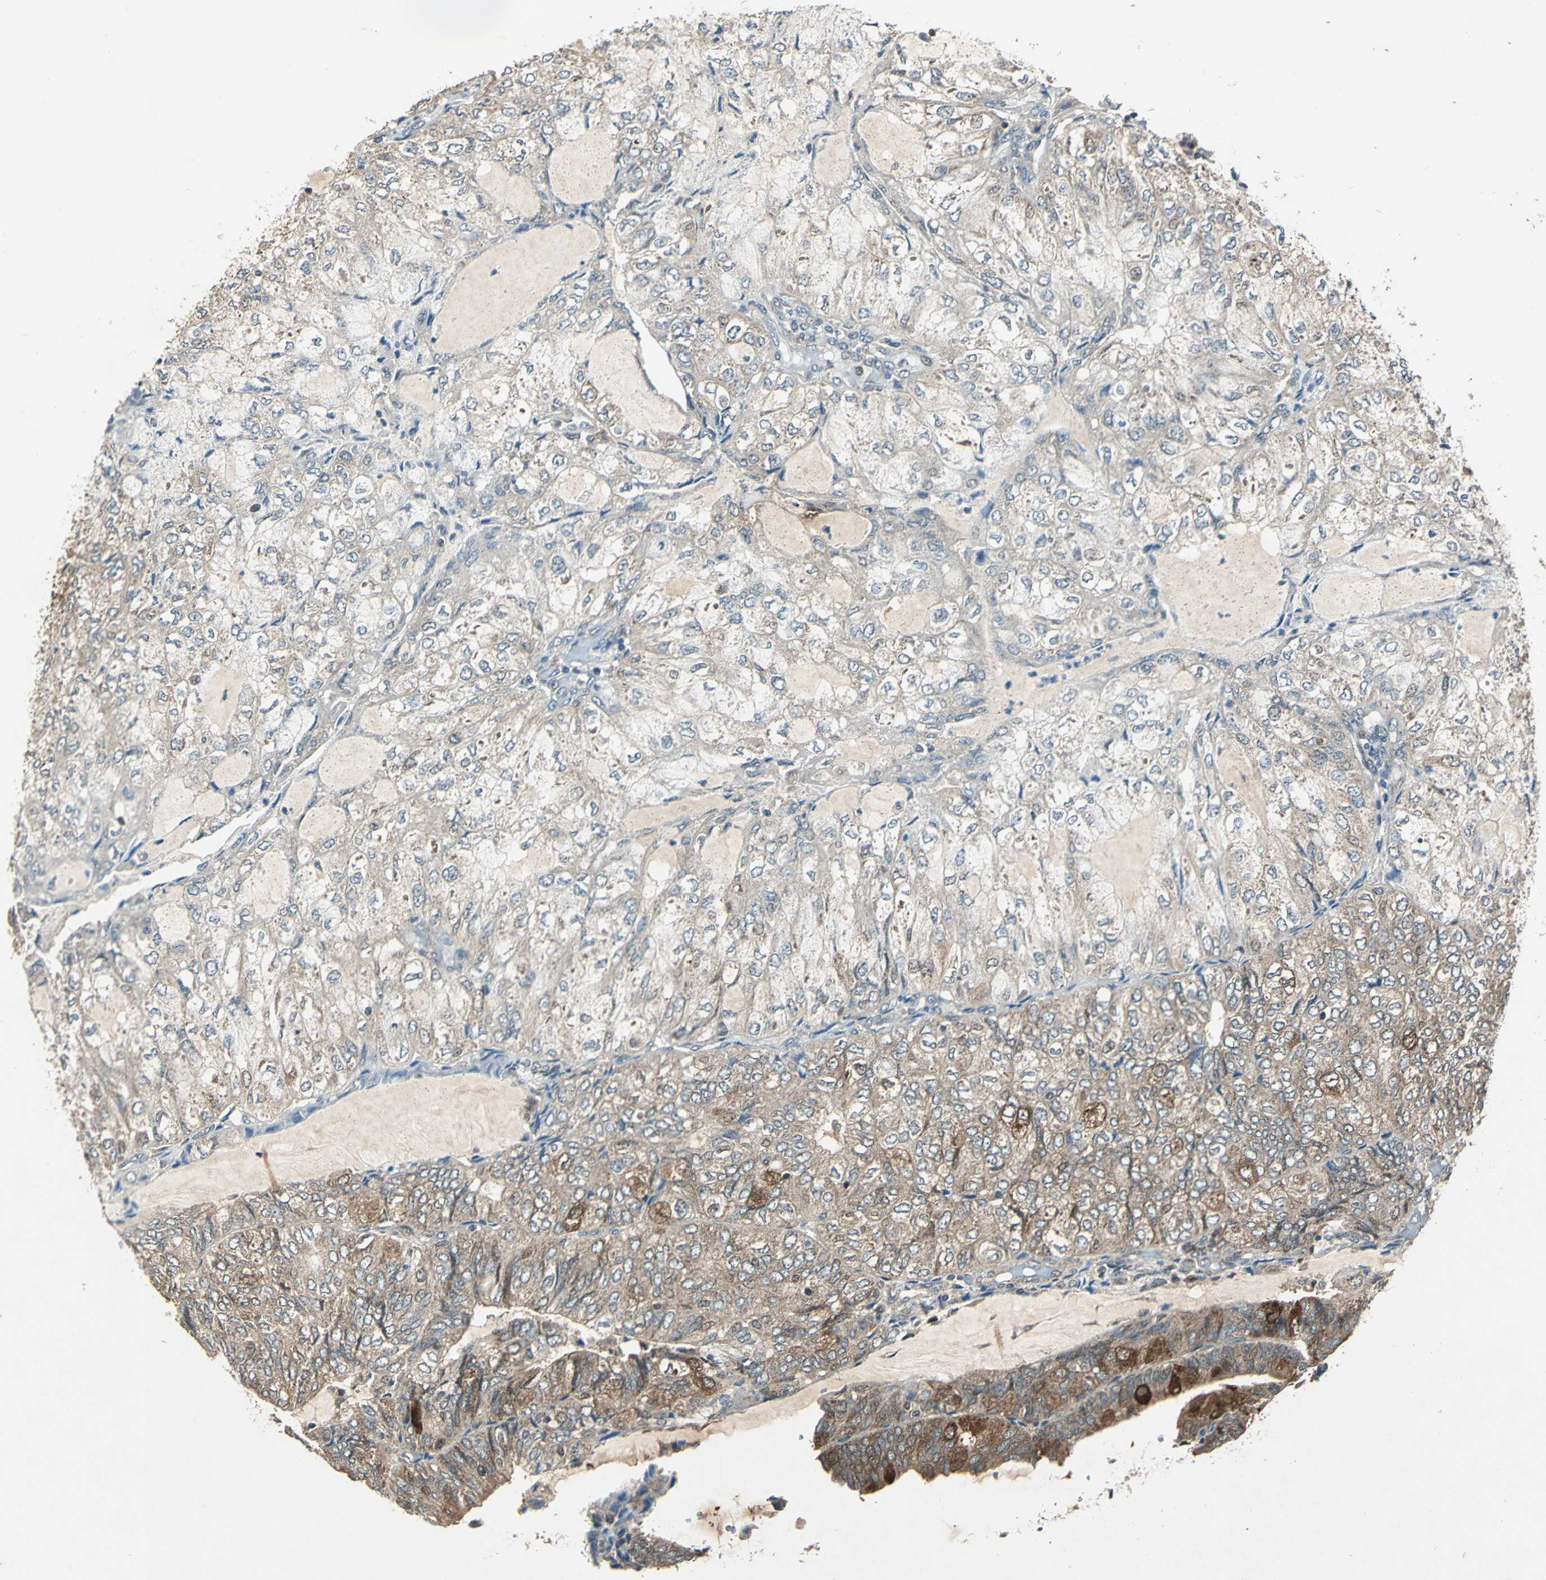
{"staining": {"intensity": "moderate", "quantity": "<25%", "location": "cytoplasmic/membranous"}, "tissue": "endometrial cancer", "cell_type": "Tumor cells", "image_type": "cancer", "snomed": [{"axis": "morphology", "description": "Adenocarcinoma, NOS"}, {"axis": "topography", "description": "Endometrium"}], "caption": "Protein expression analysis of human endometrial cancer (adenocarcinoma) reveals moderate cytoplasmic/membranous staining in about <25% of tumor cells. The staining is performed using DAB brown chromogen to label protein expression. The nuclei are counter-stained blue using hematoxylin.", "gene": "AHSA1", "patient": {"sex": "female", "age": 81}}